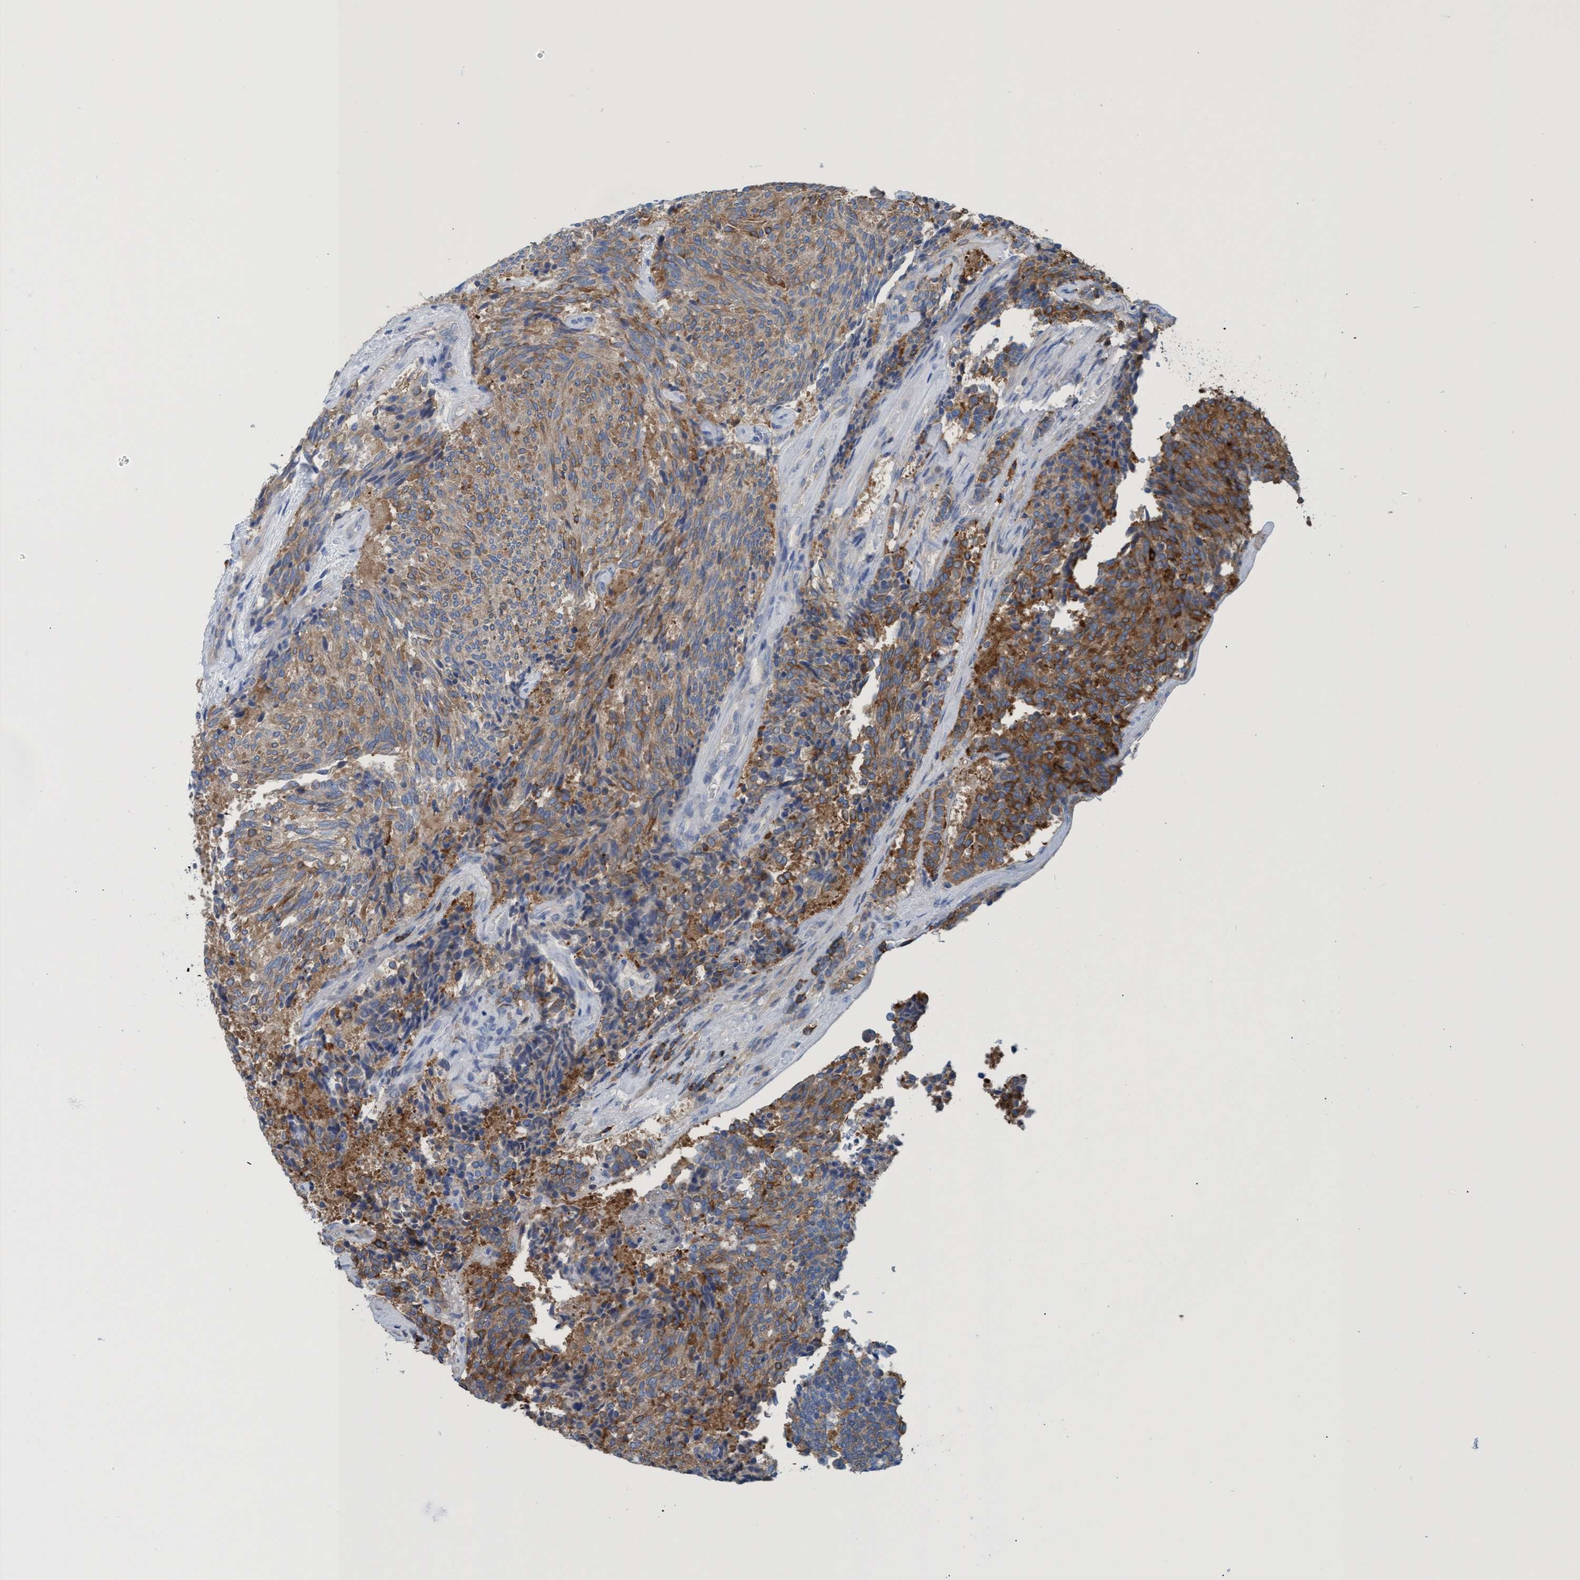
{"staining": {"intensity": "moderate", "quantity": ">75%", "location": "cytoplasmic/membranous"}, "tissue": "carcinoid", "cell_type": "Tumor cells", "image_type": "cancer", "snomed": [{"axis": "morphology", "description": "Carcinoid, malignant, NOS"}, {"axis": "topography", "description": "Pancreas"}], "caption": "Protein expression analysis of human malignant carcinoid reveals moderate cytoplasmic/membranous expression in approximately >75% of tumor cells. (Stains: DAB in brown, nuclei in blue, Microscopy: brightfield microscopy at high magnification).", "gene": "EZR", "patient": {"sex": "female", "age": 54}}